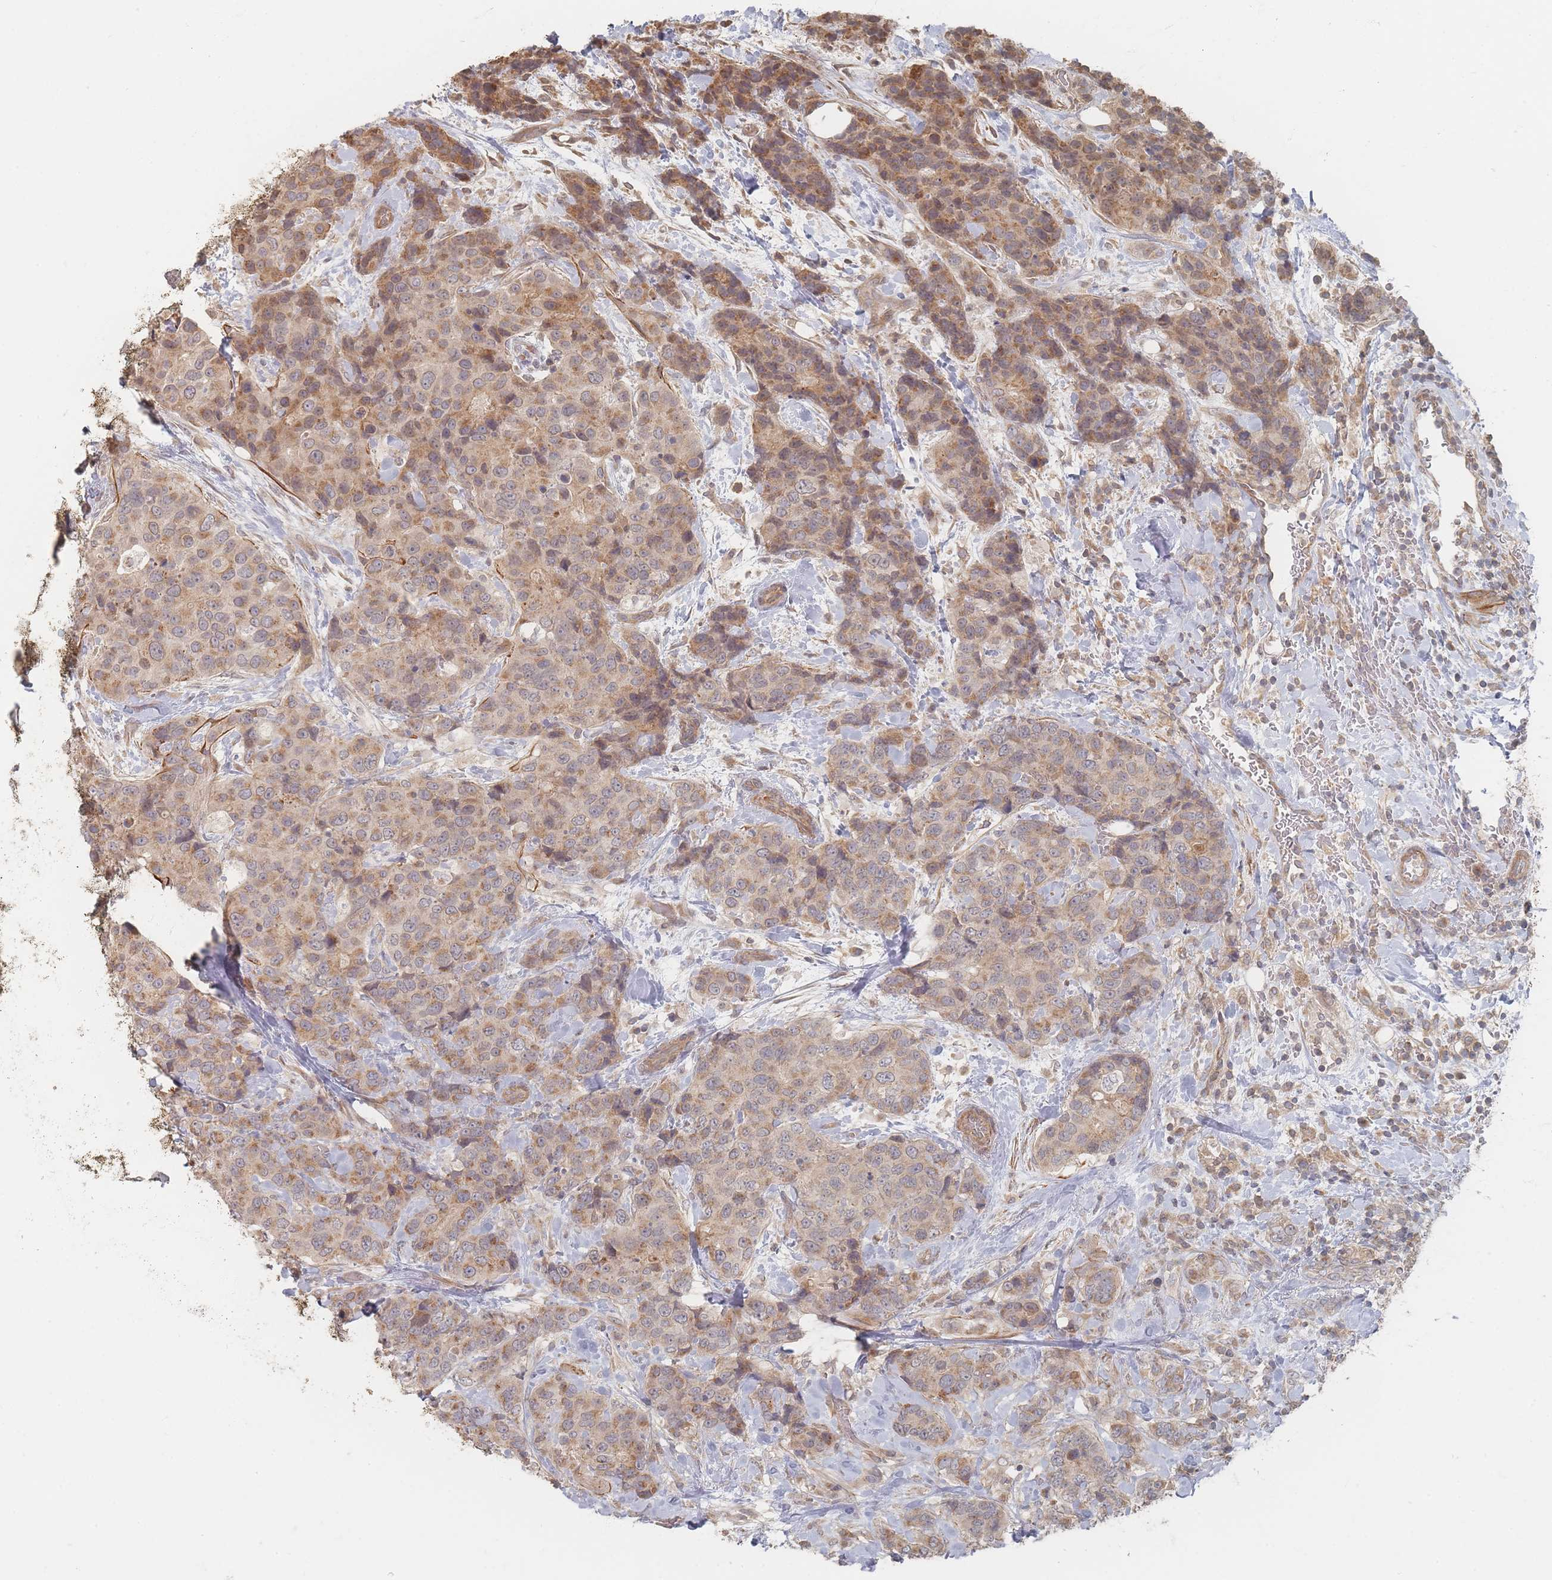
{"staining": {"intensity": "moderate", "quantity": "25%-75%", "location": "cytoplasmic/membranous"}, "tissue": "breast cancer", "cell_type": "Tumor cells", "image_type": "cancer", "snomed": [{"axis": "morphology", "description": "Lobular carcinoma"}, {"axis": "topography", "description": "Breast"}], "caption": "This histopathology image displays immunohistochemistry staining of human lobular carcinoma (breast), with medium moderate cytoplasmic/membranous staining in about 25%-75% of tumor cells.", "gene": "GLE1", "patient": {"sex": "female", "age": 59}}